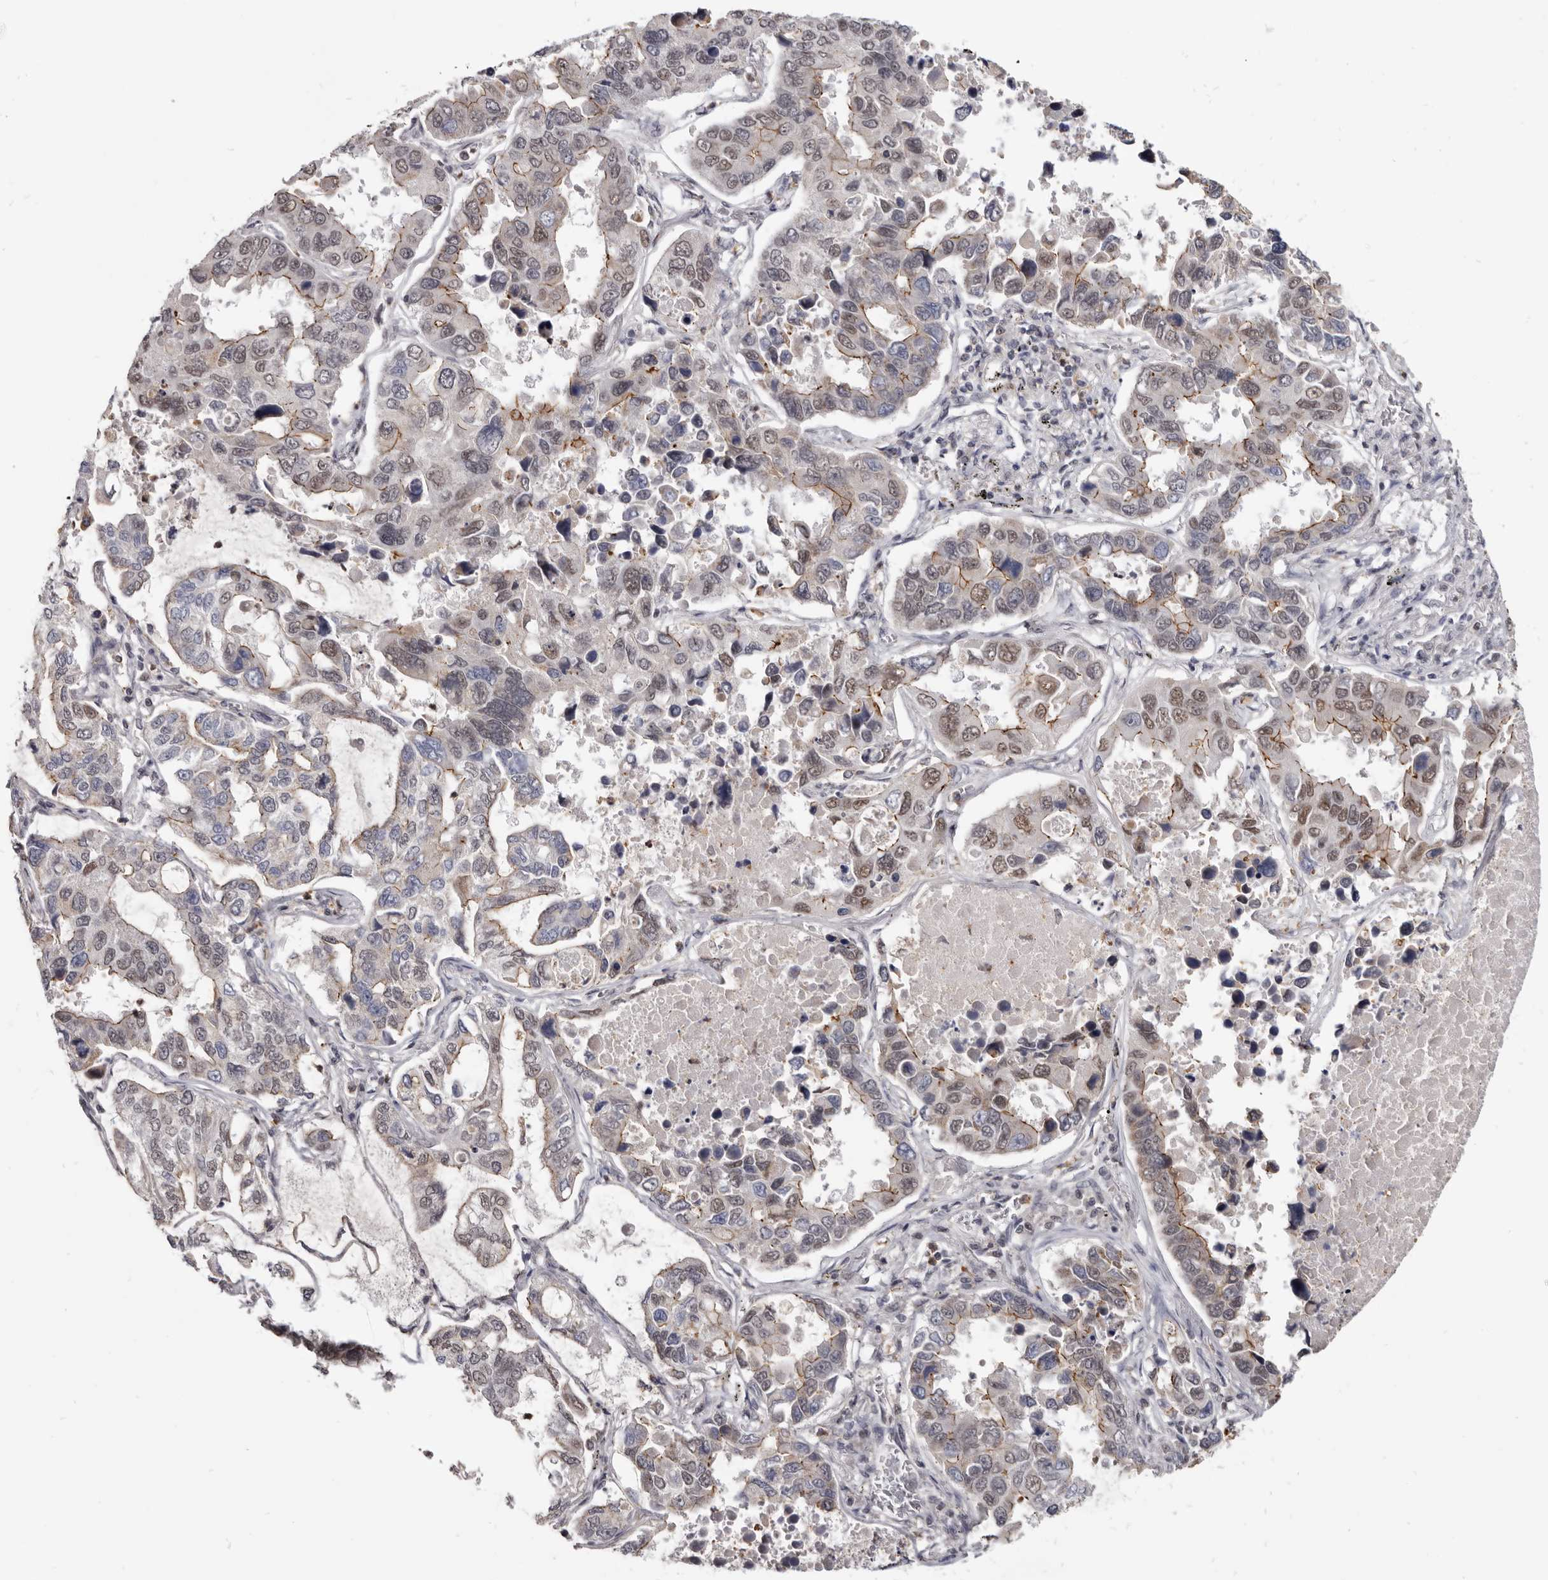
{"staining": {"intensity": "moderate", "quantity": "25%-75%", "location": "cytoplasmic/membranous,nuclear"}, "tissue": "lung cancer", "cell_type": "Tumor cells", "image_type": "cancer", "snomed": [{"axis": "morphology", "description": "Adenocarcinoma, NOS"}, {"axis": "topography", "description": "Lung"}], "caption": "Human adenocarcinoma (lung) stained with a brown dye shows moderate cytoplasmic/membranous and nuclear positive expression in approximately 25%-75% of tumor cells.", "gene": "CGN", "patient": {"sex": "male", "age": 64}}